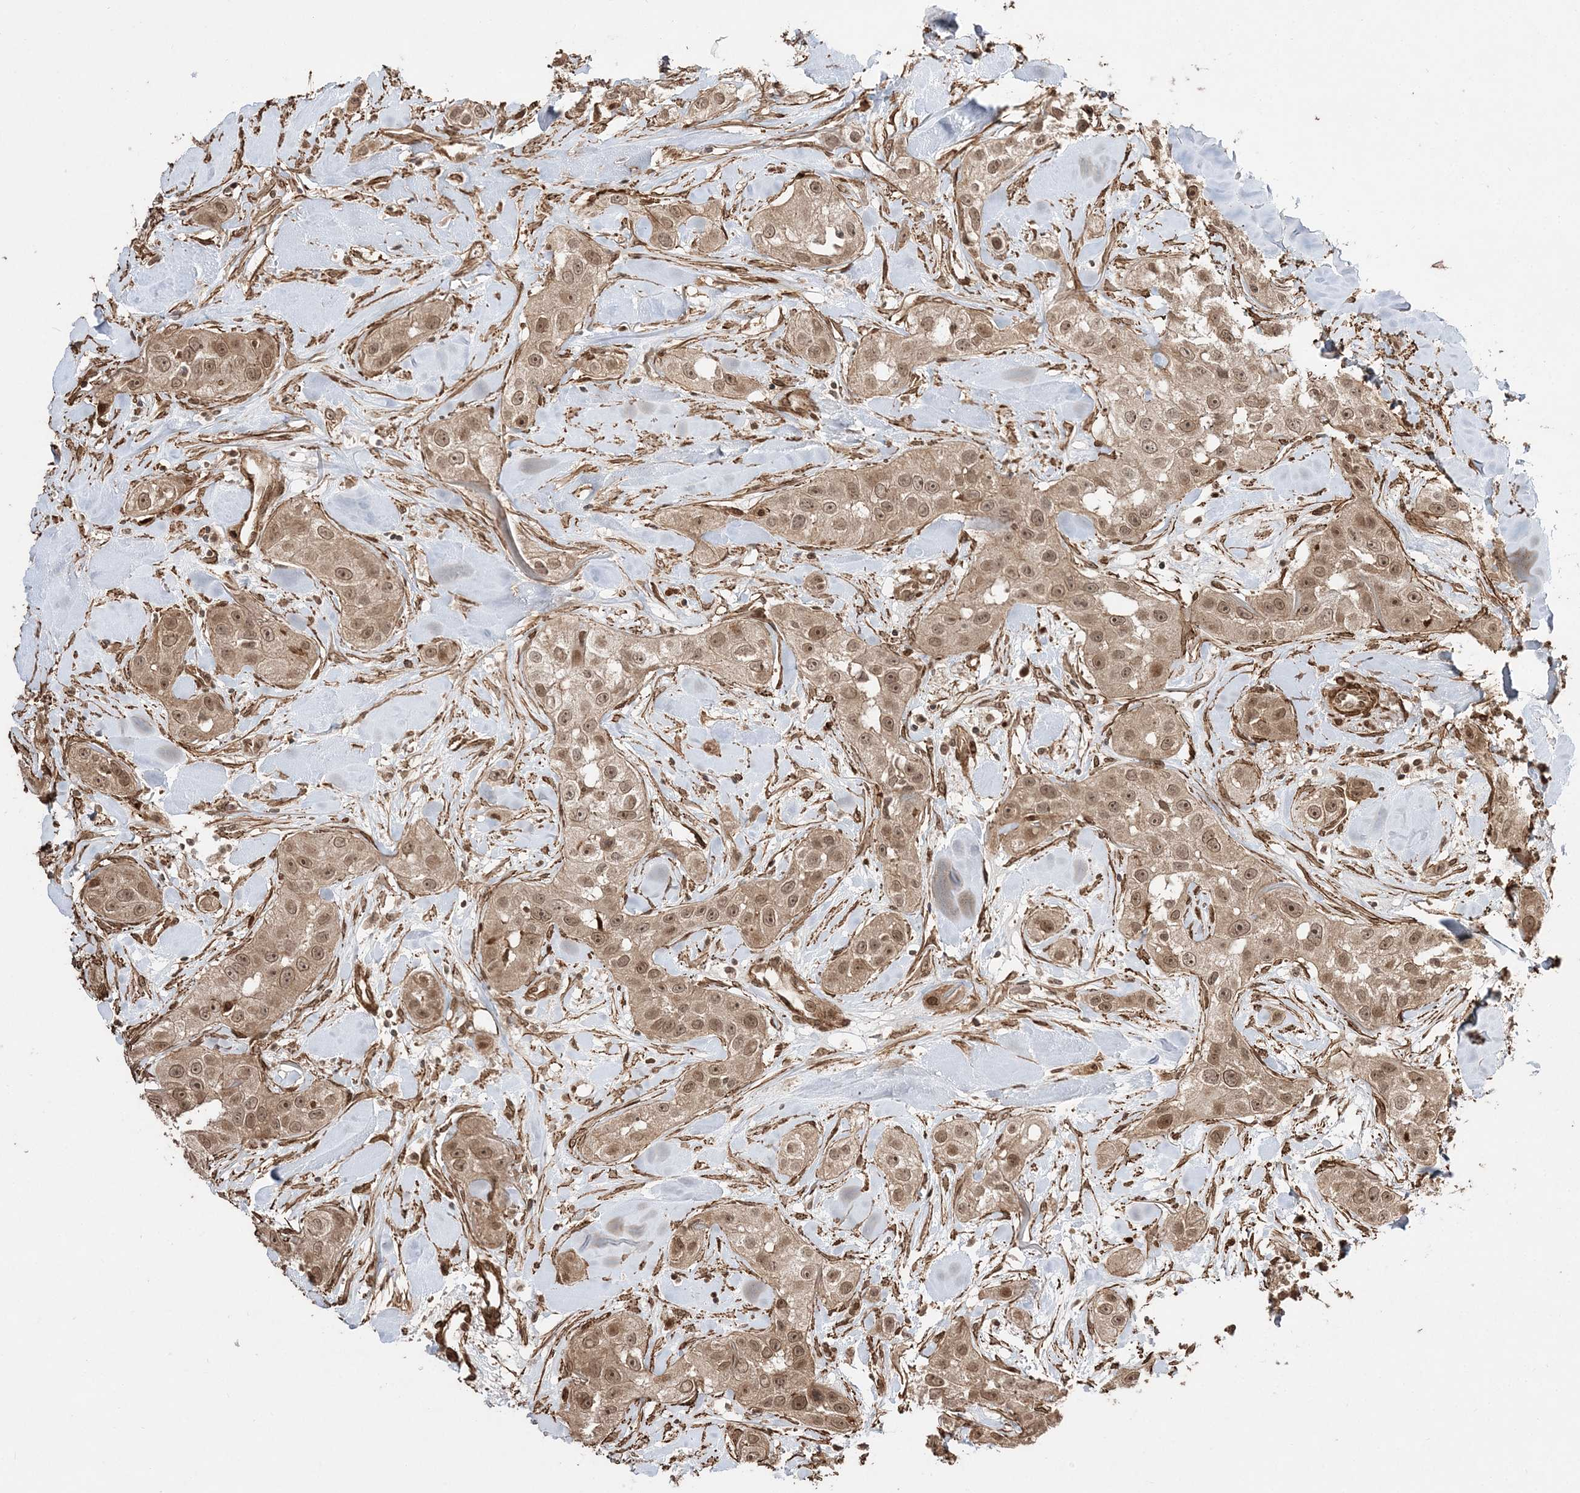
{"staining": {"intensity": "moderate", "quantity": ">75%", "location": "cytoplasmic/membranous,nuclear"}, "tissue": "head and neck cancer", "cell_type": "Tumor cells", "image_type": "cancer", "snomed": [{"axis": "morphology", "description": "Normal tissue, NOS"}, {"axis": "morphology", "description": "Squamous cell carcinoma, NOS"}, {"axis": "topography", "description": "Skeletal muscle"}, {"axis": "topography", "description": "Head-Neck"}], "caption": "Head and neck squamous cell carcinoma stained with a protein marker displays moderate staining in tumor cells.", "gene": "ETAA1", "patient": {"sex": "male", "age": 51}}